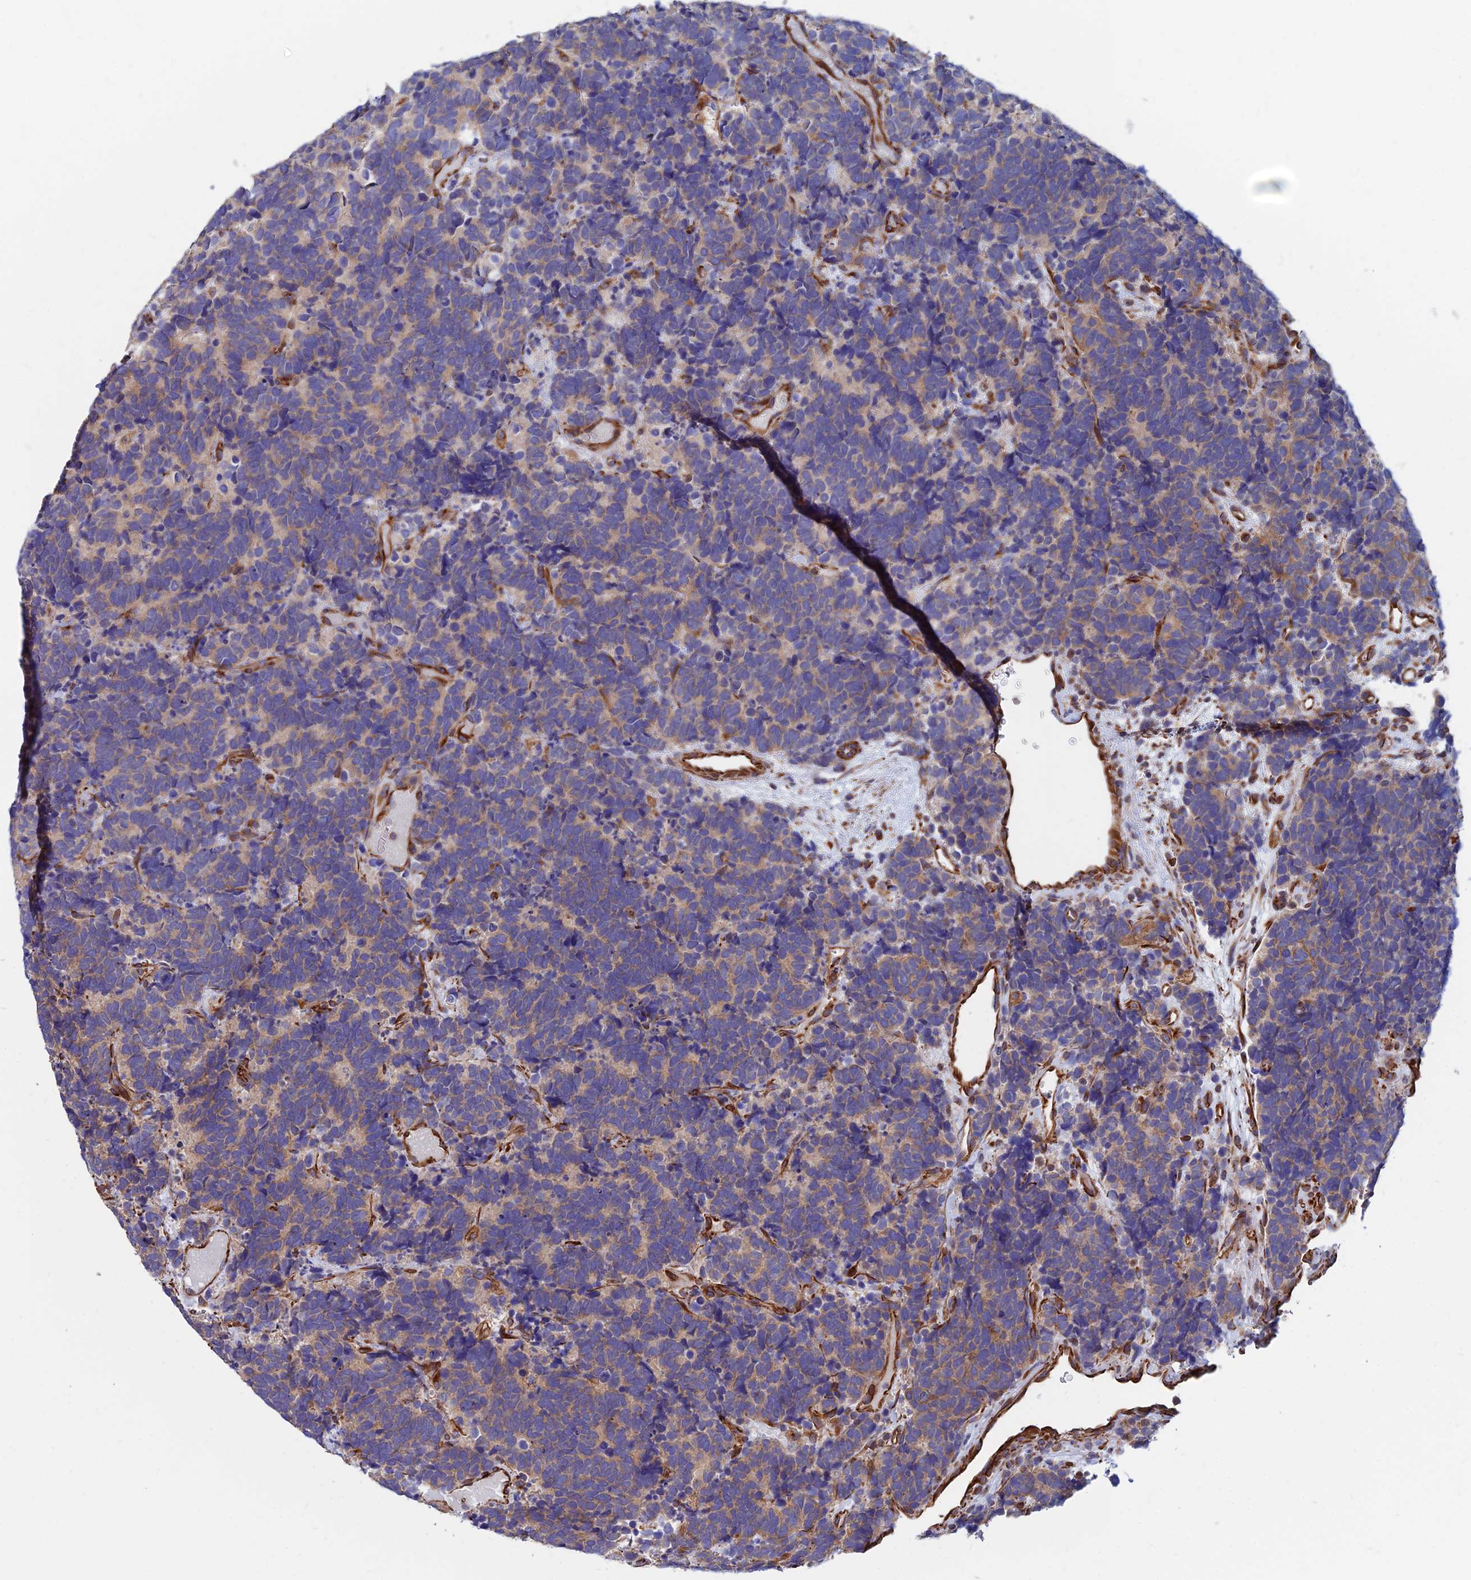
{"staining": {"intensity": "weak", "quantity": "25%-75%", "location": "cytoplasmic/membranous"}, "tissue": "carcinoid", "cell_type": "Tumor cells", "image_type": "cancer", "snomed": [{"axis": "morphology", "description": "Carcinoma, NOS"}, {"axis": "morphology", "description": "Carcinoid, malignant, NOS"}, {"axis": "topography", "description": "Urinary bladder"}], "caption": "Brown immunohistochemical staining in human malignant carcinoid shows weak cytoplasmic/membranous positivity in approximately 25%-75% of tumor cells.", "gene": "CDK18", "patient": {"sex": "male", "age": 57}}